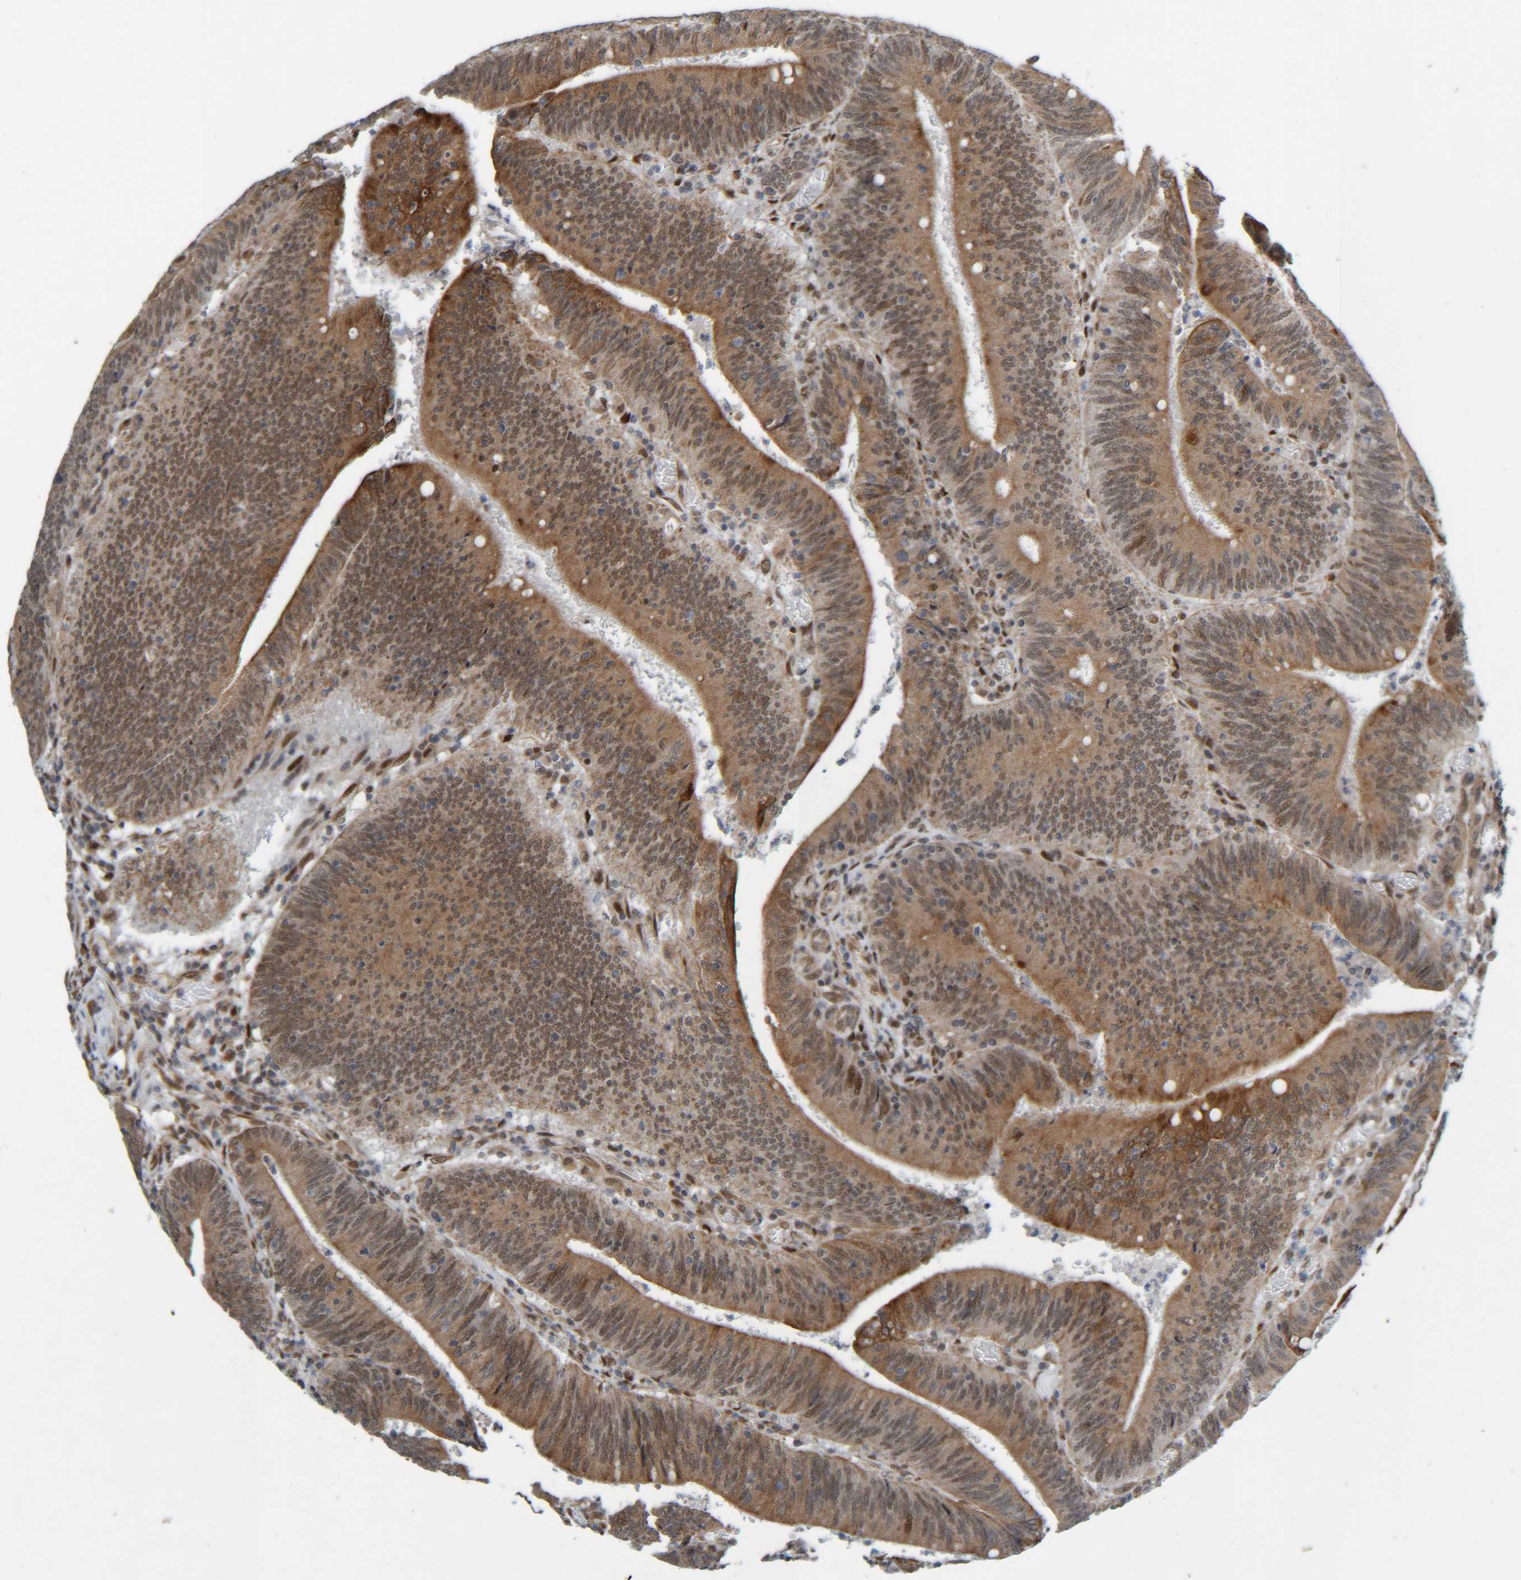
{"staining": {"intensity": "moderate", "quantity": ">75%", "location": "cytoplasmic/membranous,nuclear"}, "tissue": "colorectal cancer", "cell_type": "Tumor cells", "image_type": "cancer", "snomed": [{"axis": "morphology", "description": "Normal tissue, NOS"}, {"axis": "morphology", "description": "Adenocarcinoma, NOS"}, {"axis": "topography", "description": "Rectum"}], "caption": "Adenocarcinoma (colorectal) was stained to show a protein in brown. There is medium levels of moderate cytoplasmic/membranous and nuclear expression in about >75% of tumor cells.", "gene": "CCDC57", "patient": {"sex": "female", "age": 66}}